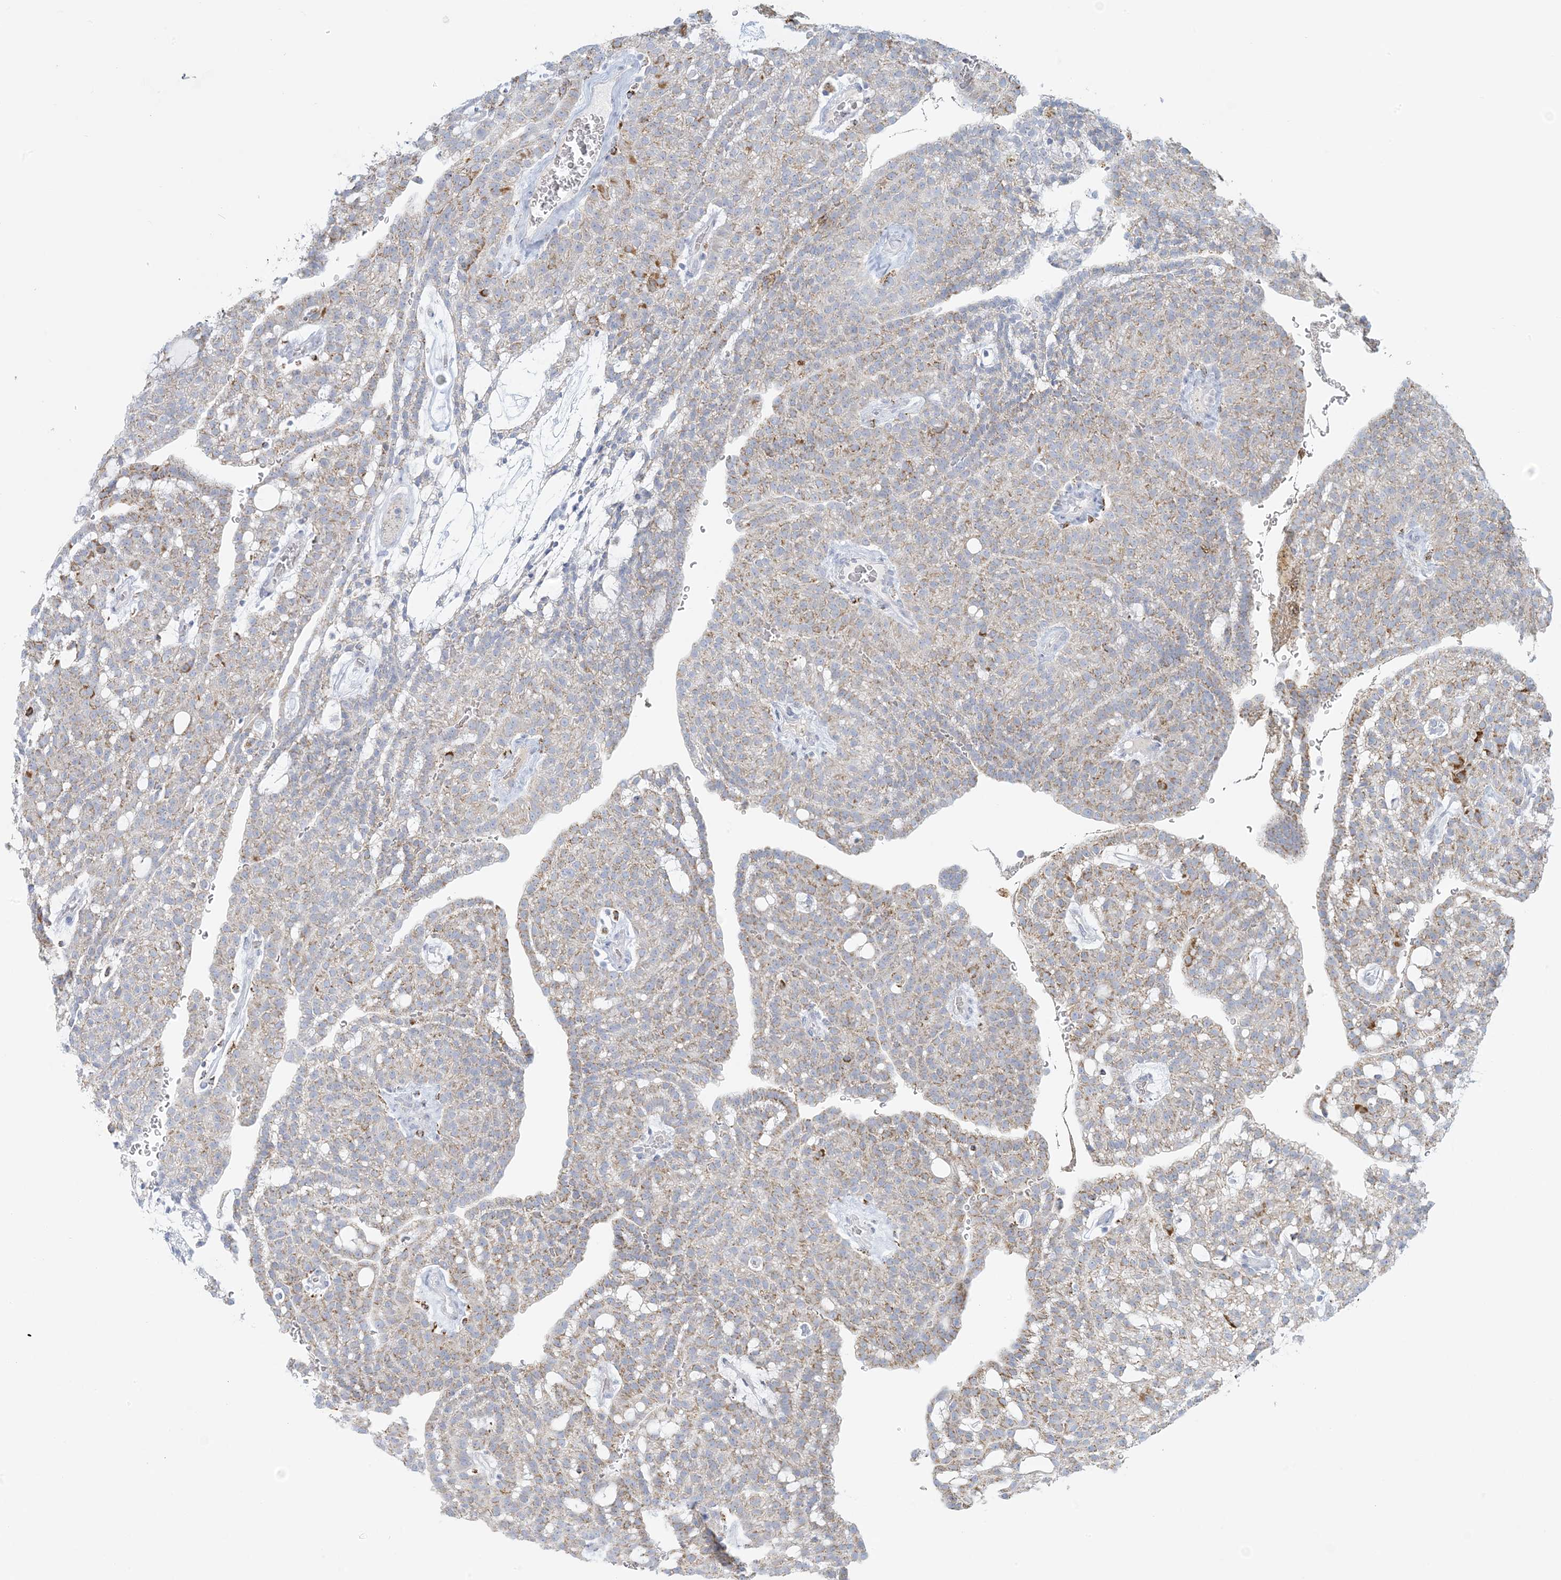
{"staining": {"intensity": "moderate", "quantity": "25%-75%", "location": "cytoplasmic/membranous"}, "tissue": "renal cancer", "cell_type": "Tumor cells", "image_type": "cancer", "snomed": [{"axis": "morphology", "description": "Adenocarcinoma, NOS"}, {"axis": "topography", "description": "Kidney"}], "caption": "Tumor cells show medium levels of moderate cytoplasmic/membranous positivity in approximately 25%-75% of cells in human renal adenocarcinoma.", "gene": "ZDHHC4", "patient": {"sex": "male", "age": 63}}